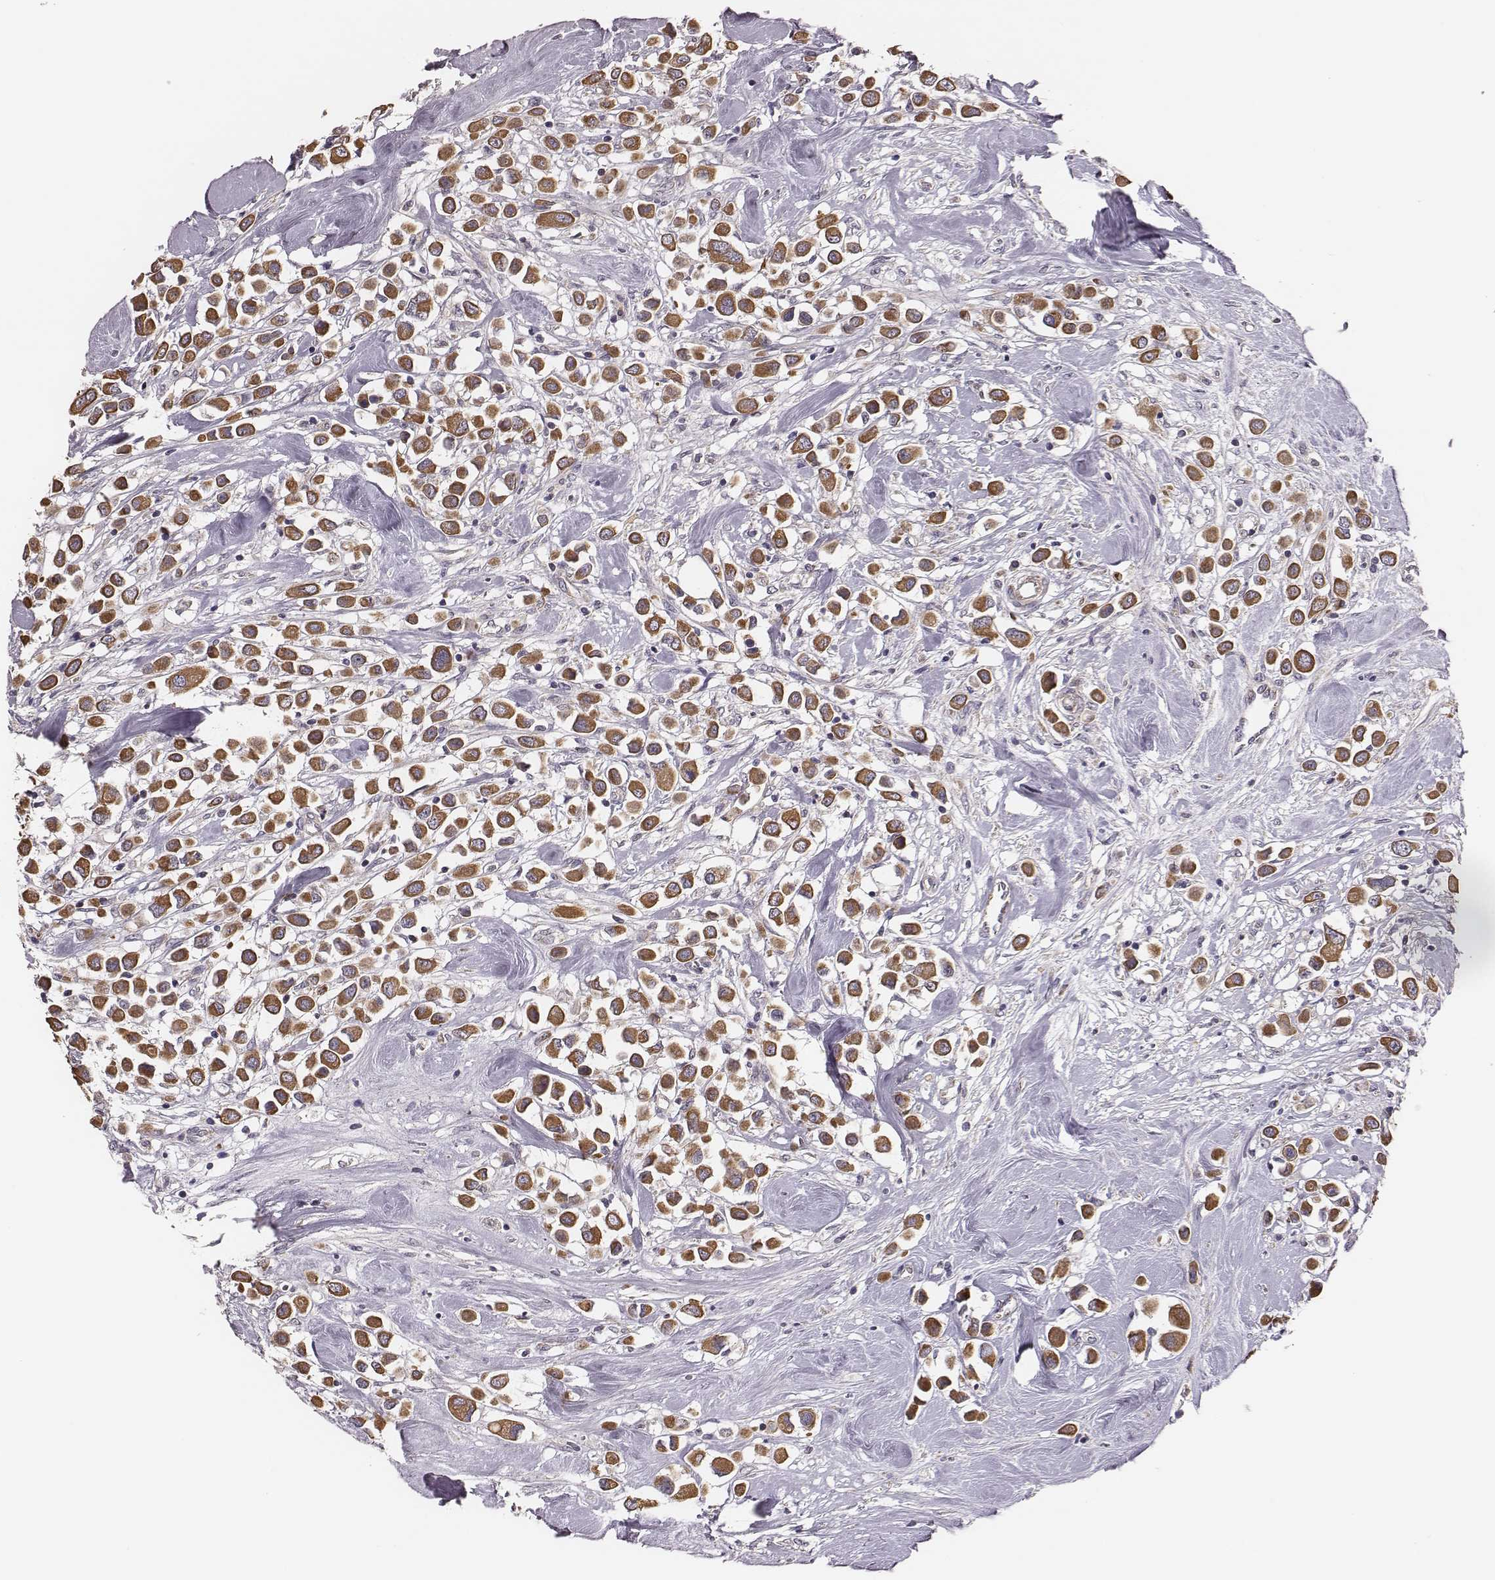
{"staining": {"intensity": "moderate", "quantity": ">75%", "location": "cytoplasmic/membranous"}, "tissue": "breast cancer", "cell_type": "Tumor cells", "image_type": "cancer", "snomed": [{"axis": "morphology", "description": "Duct carcinoma"}, {"axis": "topography", "description": "Breast"}], "caption": "Breast invasive ductal carcinoma stained with IHC exhibits moderate cytoplasmic/membranous expression in approximately >75% of tumor cells. The staining was performed using DAB (3,3'-diaminobenzidine), with brown indicating positive protein expression. Nuclei are stained blue with hematoxylin.", "gene": "HAVCR1", "patient": {"sex": "female", "age": 61}}